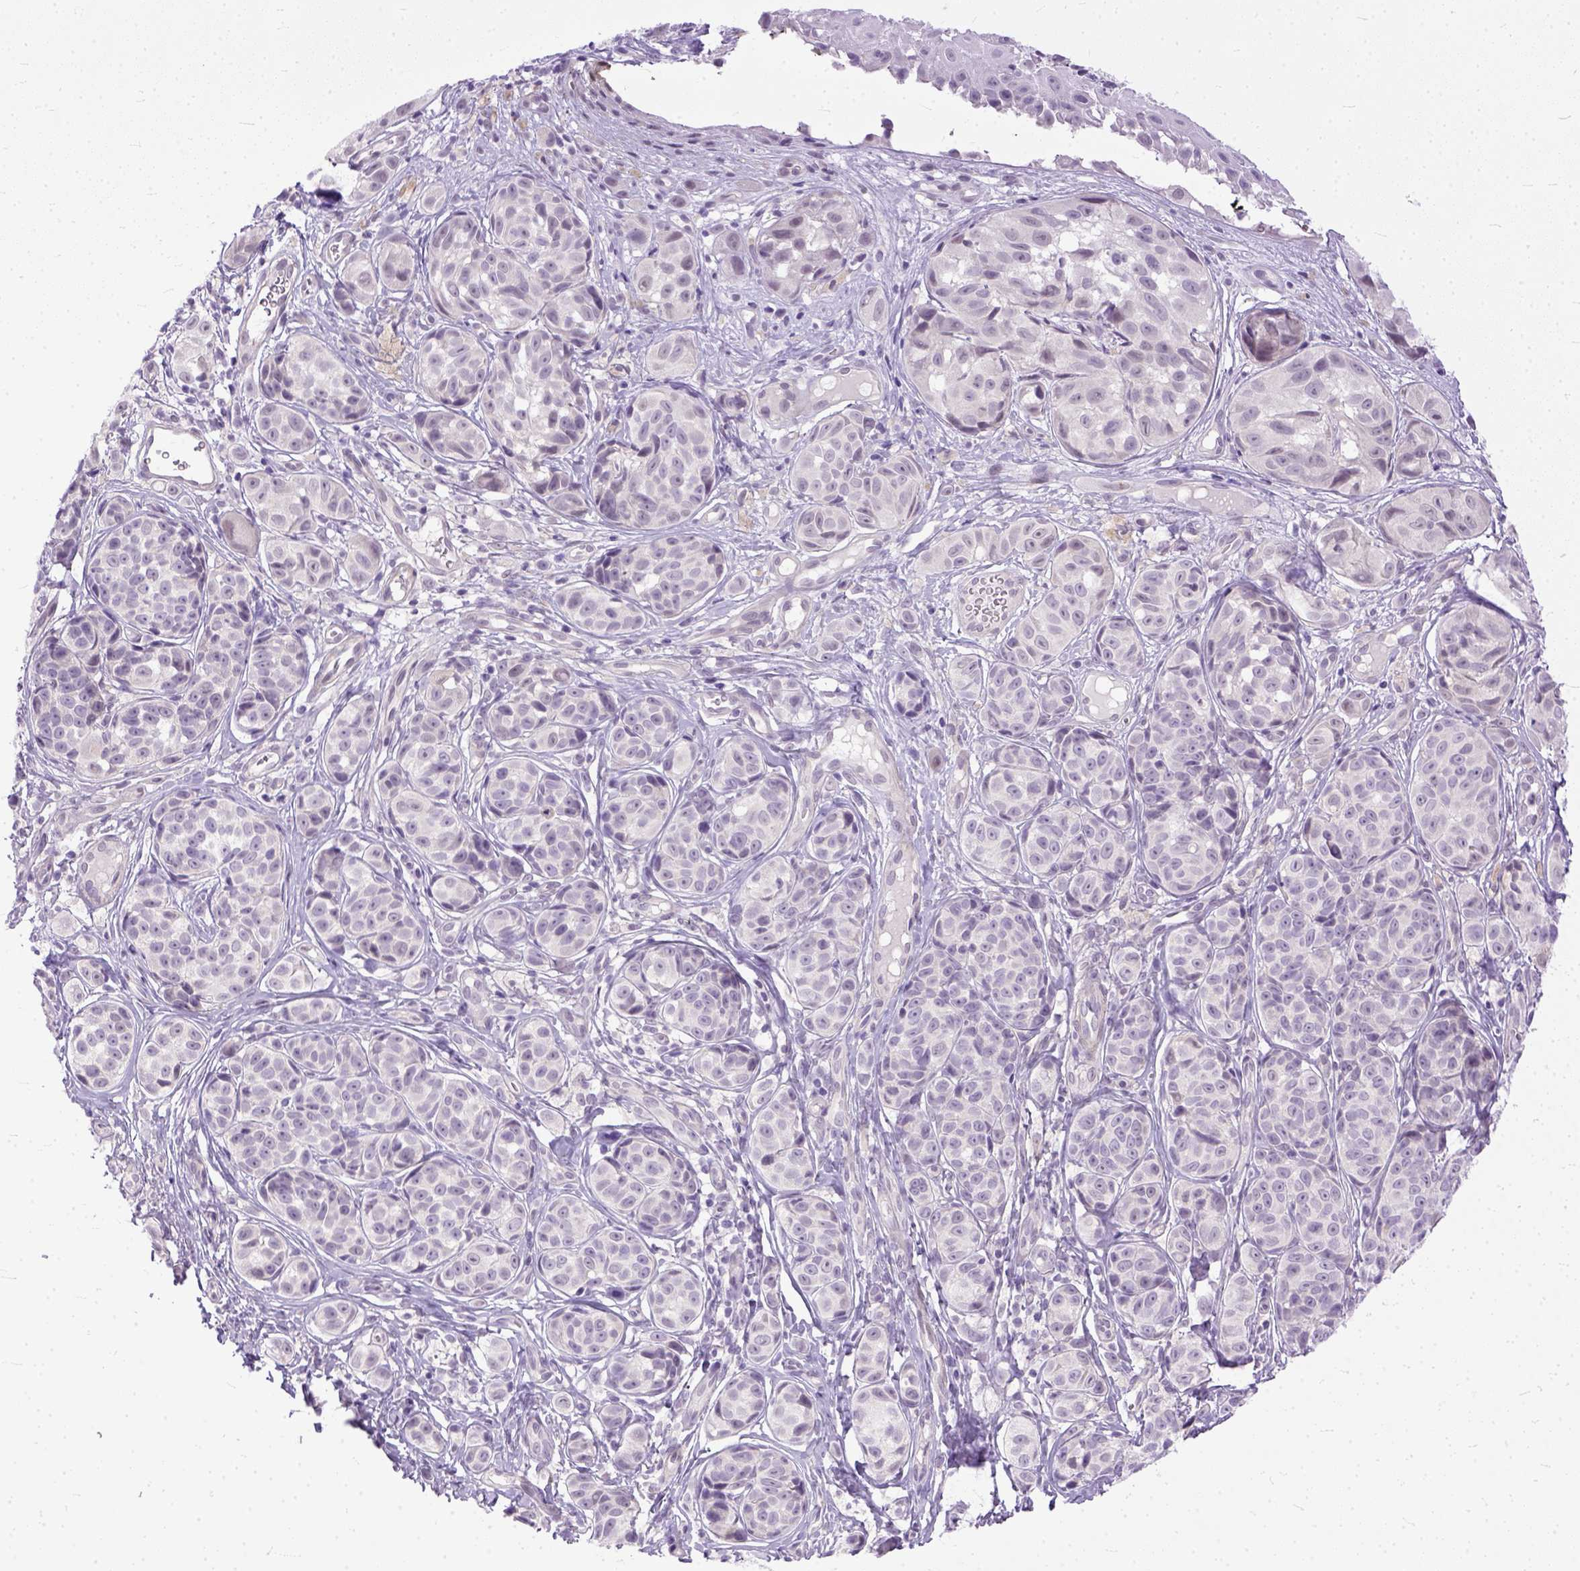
{"staining": {"intensity": "negative", "quantity": "none", "location": "none"}, "tissue": "melanoma", "cell_type": "Tumor cells", "image_type": "cancer", "snomed": [{"axis": "morphology", "description": "Malignant melanoma, NOS"}, {"axis": "topography", "description": "Skin"}], "caption": "Tumor cells are negative for protein expression in human malignant melanoma.", "gene": "TCEAL7", "patient": {"sex": "male", "age": 48}}